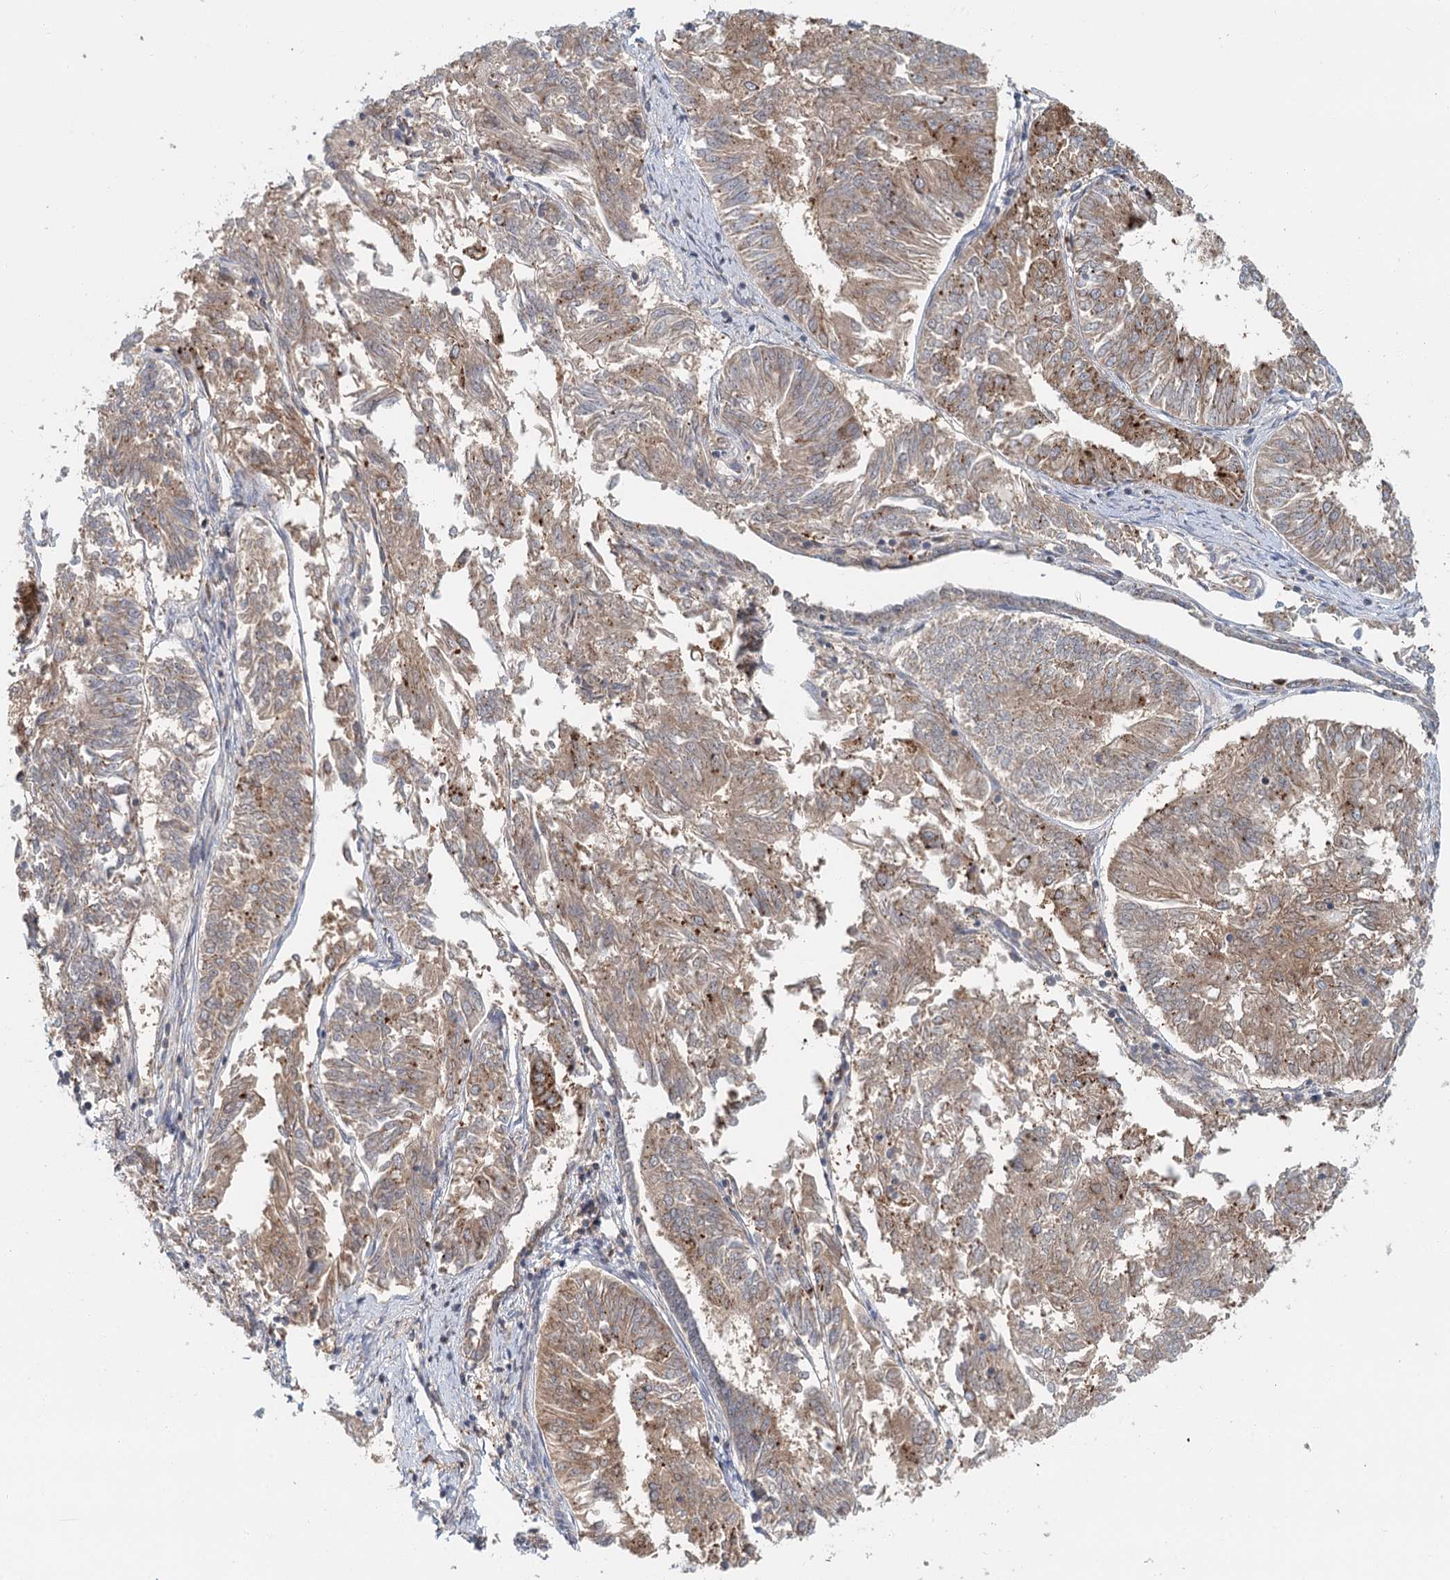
{"staining": {"intensity": "weak", "quantity": ">75%", "location": "cytoplasmic/membranous"}, "tissue": "endometrial cancer", "cell_type": "Tumor cells", "image_type": "cancer", "snomed": [{"axis": "morphology", "description": "Adenocarcinoma, NOS"}, {"axis": "topography", "description": "Endometrium"}], "caption": "Immunohistochemistry (IHC) staining of endometrial adenocarcinoma, which demonstrates low levels of weak cytoplasmic/membranous staining in approximately >75% of tumor cells indicating weak cytoplasmic/membranous protein staining. The staining was performed using DAB (brown) for protein detection and nuclei were counterstained in hematoxylin (blue).", "gene": "ADK", "patient": {"sex": "female", "age": 58}}